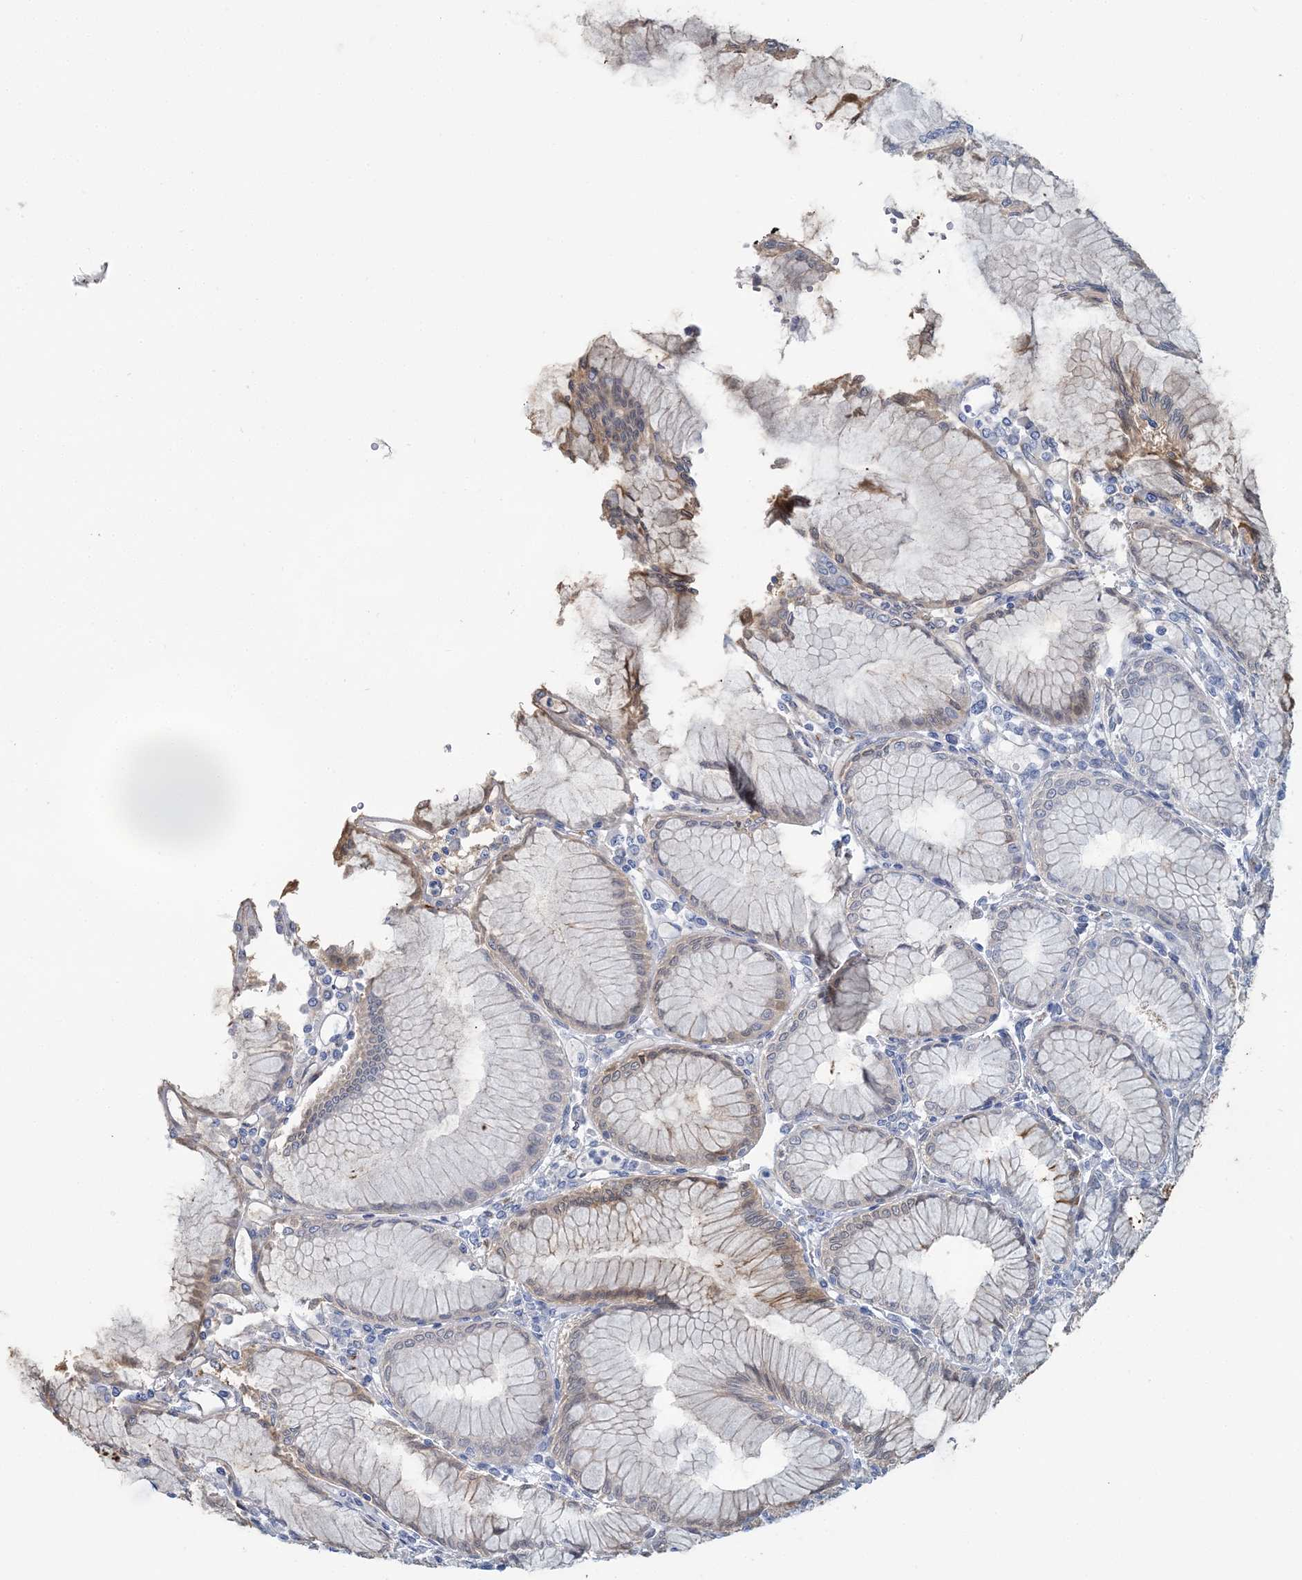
{"staining": {"intensity": "moderate", "quantity": "<25%", "location": "cytoplasmic/membranous"}, "tissue": "stomach", "cell_type": "Glandular cells", "image_type": "normal", "snomed": [{"axis": "morphology", "description": "Normal tissue, NOS"}, {"axis": "topography", "description": "Stomach"}], "caption": "Immunohistochemistry (DAB (3,3'-diaminobenzidine)) staining of normal stomach demonstrates moderate cytoplasmic/membranous protein positivity in approximately <25% of glandular cells. (Stains: DAB in brown, nuclei in blue, Microscopy: brightfield microscopy at high magnification).", "gene": "CMBL", "patient": {"sex": "female", "age": 57}}